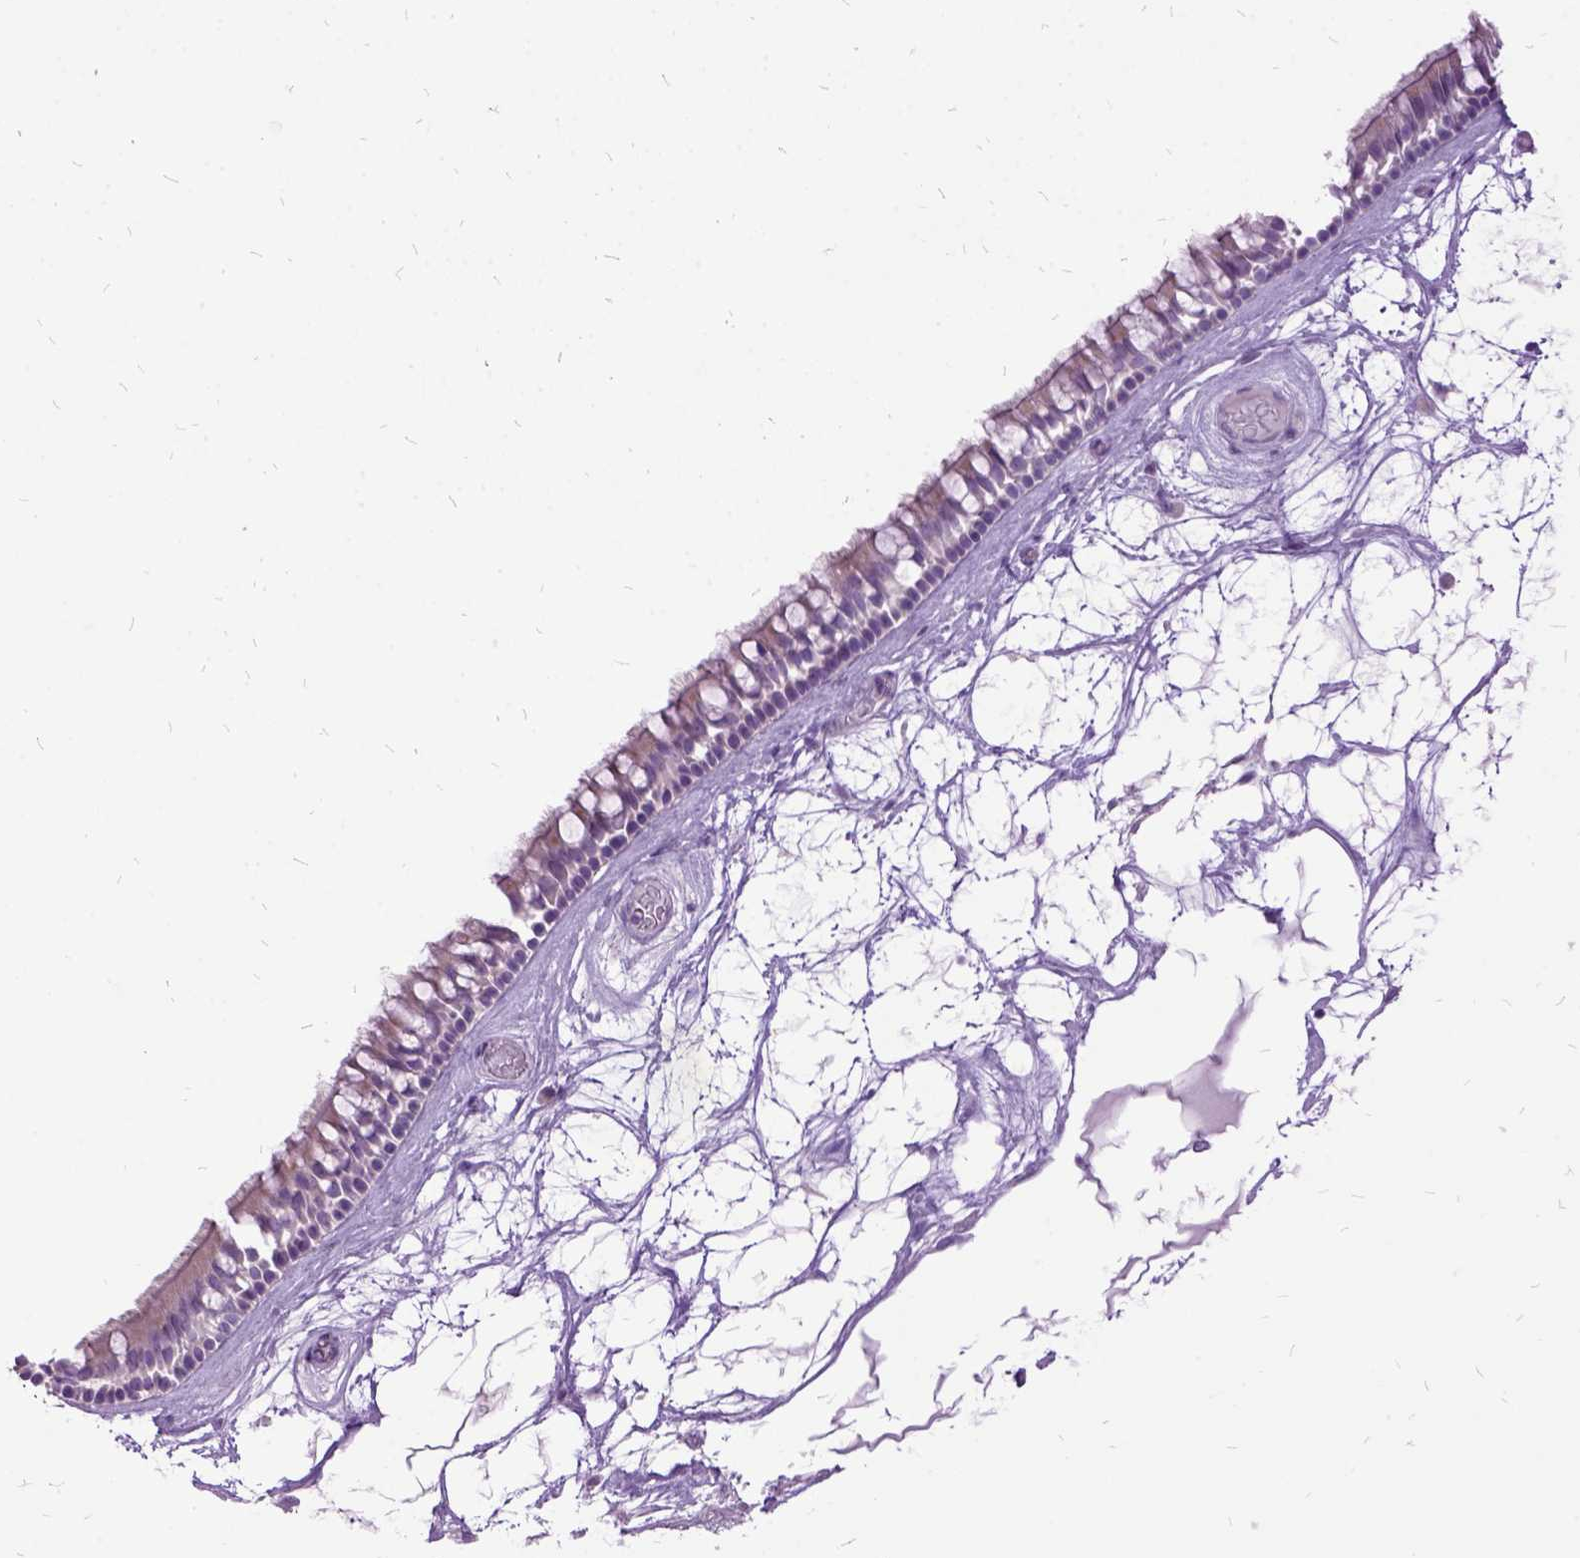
{"staining": {"intensity": "negative", "quantity": "none", "location": "none"}, "tissue": "nasopharynx", "cell_type": "Respiratory epithelial cells", "image_type": "normal", "snomed": [{"axis": "morphology", "description": "Normal tissue, NOS"}, {"axis": "topography", "description": "Nasopharynx"}], "caption": "The histopathology image exhibits no staining of respiratory epithelial cells in benign nasopharynx. Nuclei are stained in blue.", "gene": "MME", "patient": {"sex": "male", "age": 68}}